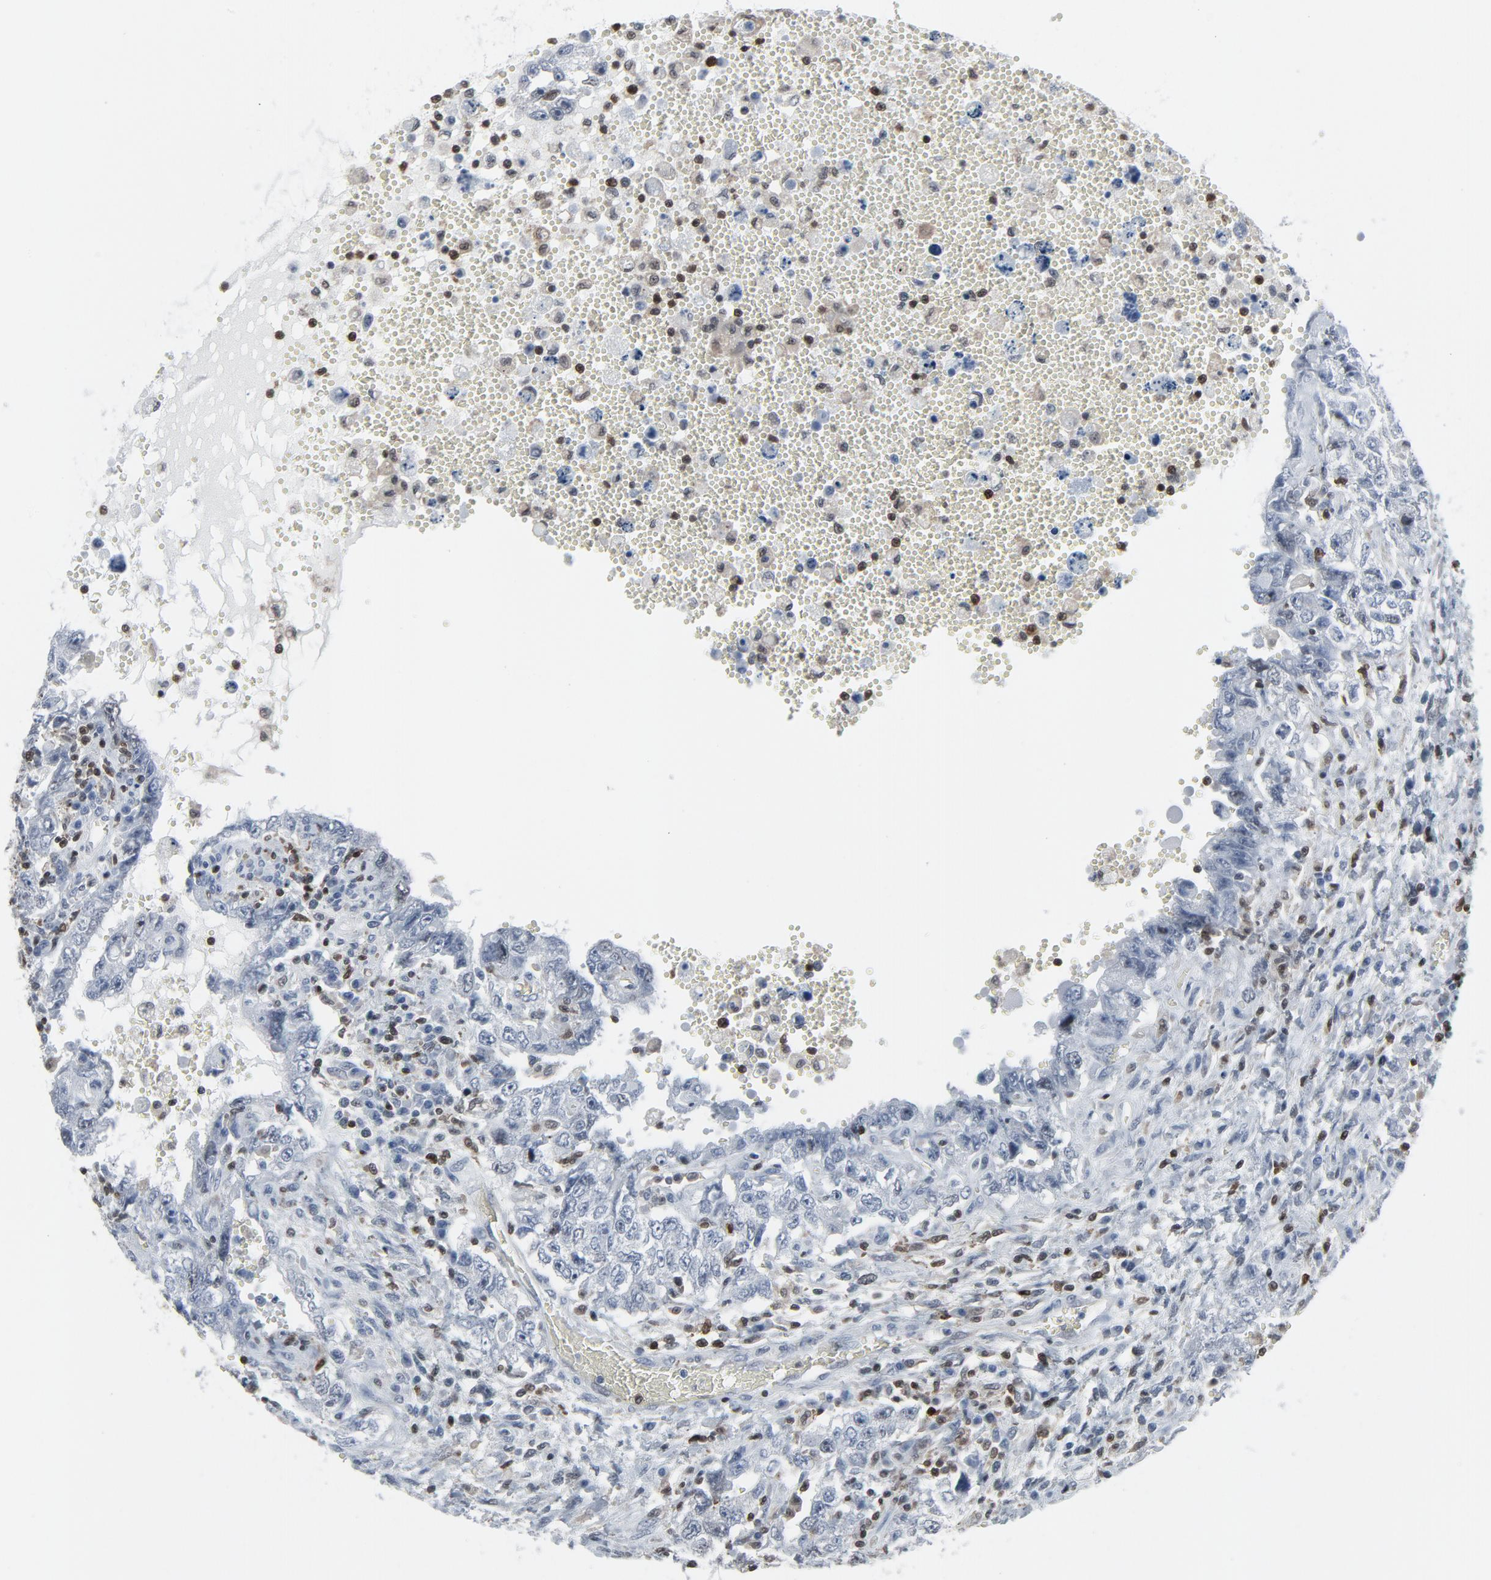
{"staining": {"intensity": "negative", "quantity": "none", "location": "none"}, "tissue": "testis cancer", "cell_type": "Tumor cells", "image_type": "cancer", "snomed": [{"axis": "morphology", "description": "Carcinoma, Embryonal, NOS"}, {"axis": "topography", "description": "Testis"}], "caption": "A high-resolution photomicrograph shows immunohistochemistry (IHC) staining of testis cancer (embryonal carcinoma), which exhibits no significant positivity in tumor cells.", "gene": "STAT5A", "patient": {"sex": "male", "age": 26}}